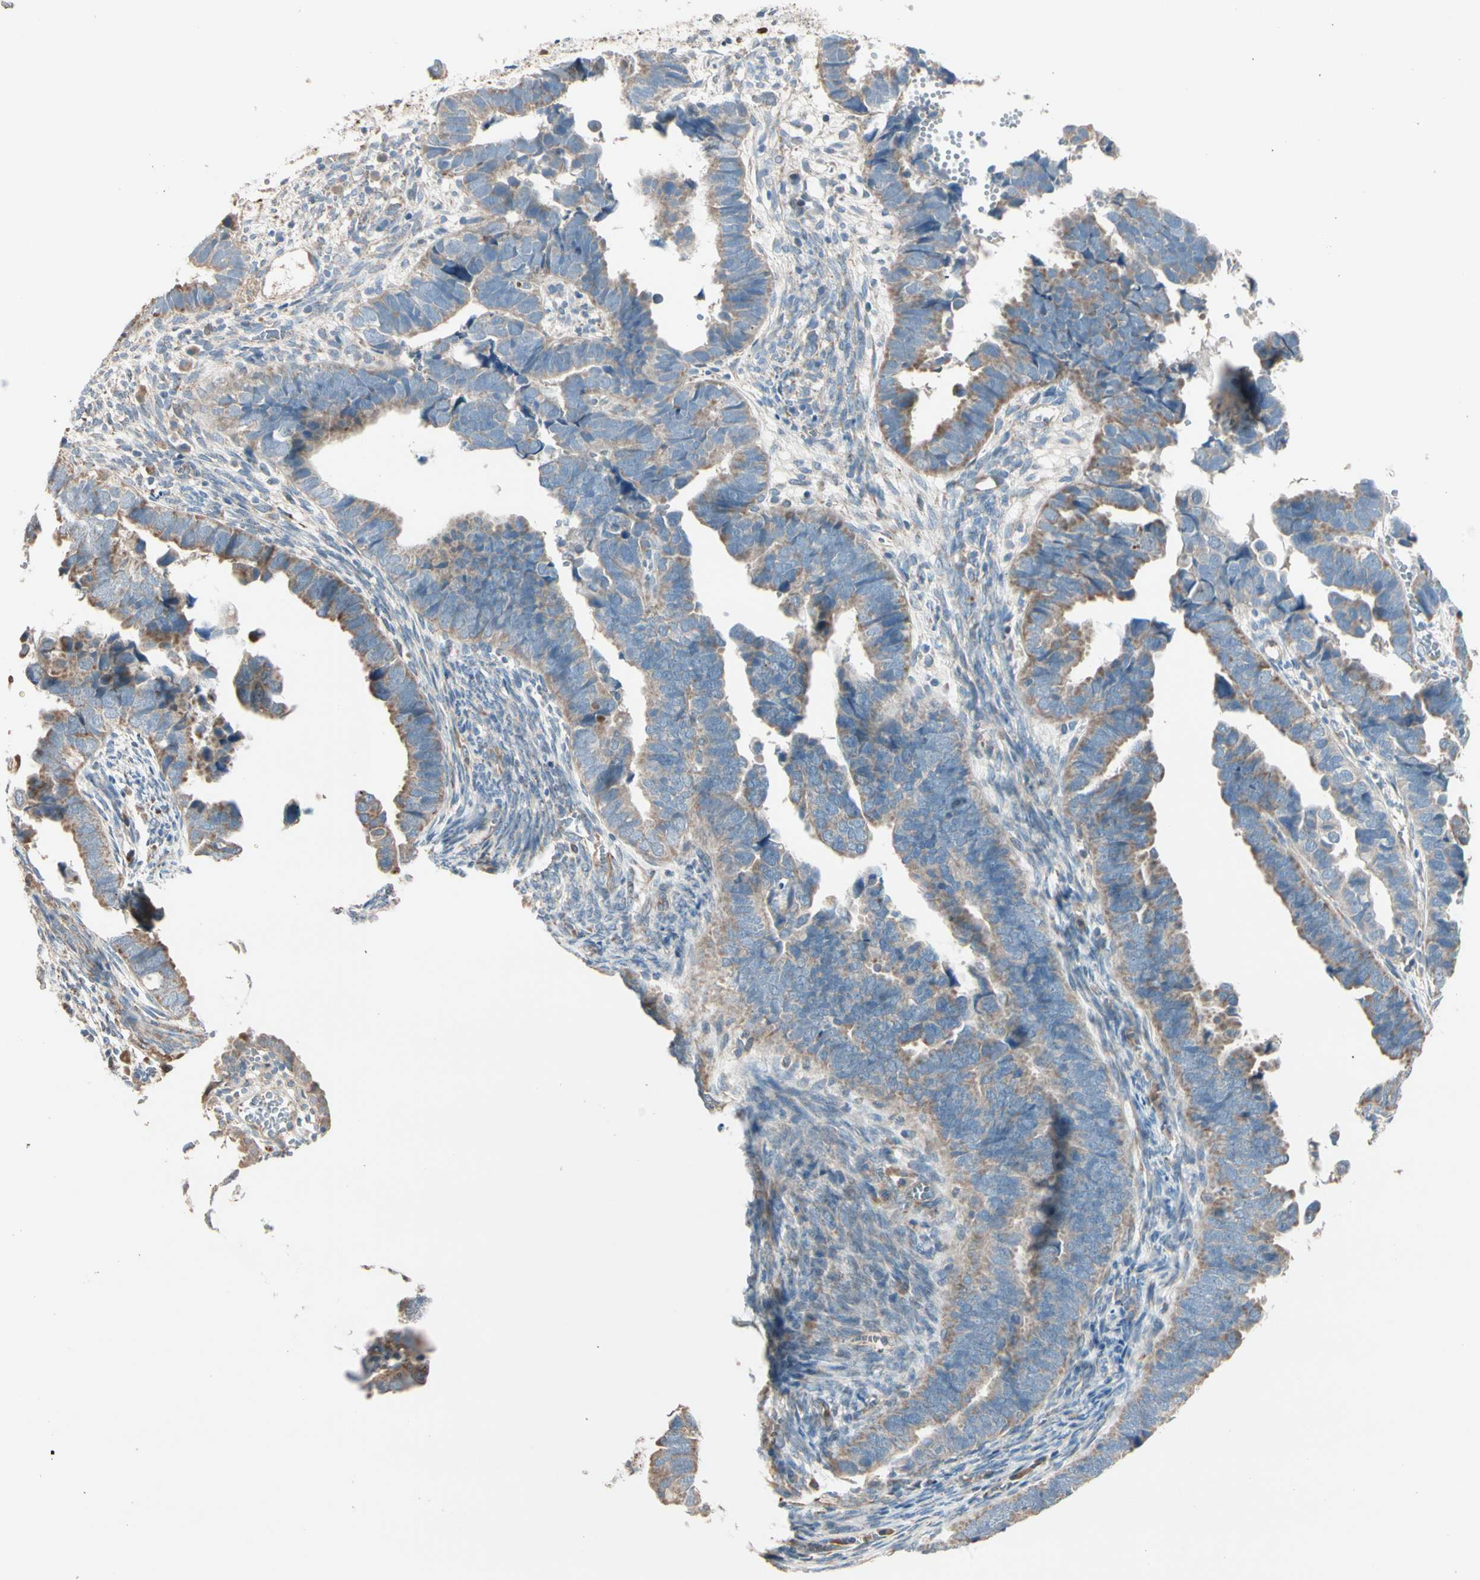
{"staining": {"intensity": "weak", "quantity": ">75%", "location": "cytoplasmic/membranous"}, "tissue": "endometrial cancer", "cell_type": "Tumor cells", "image_type": "cancer", "snomed": [{"axis": "morphology", "description": "Adenocarcinoma, NOS"}, {"axis": "topography", "description": "Endometrium"}], "caption": "Endometrial cancer stained with a protein marker shows weak staining in tumor cells.", "gene": "EPHA3", "patient": {"sex": "female", "age": 75}}